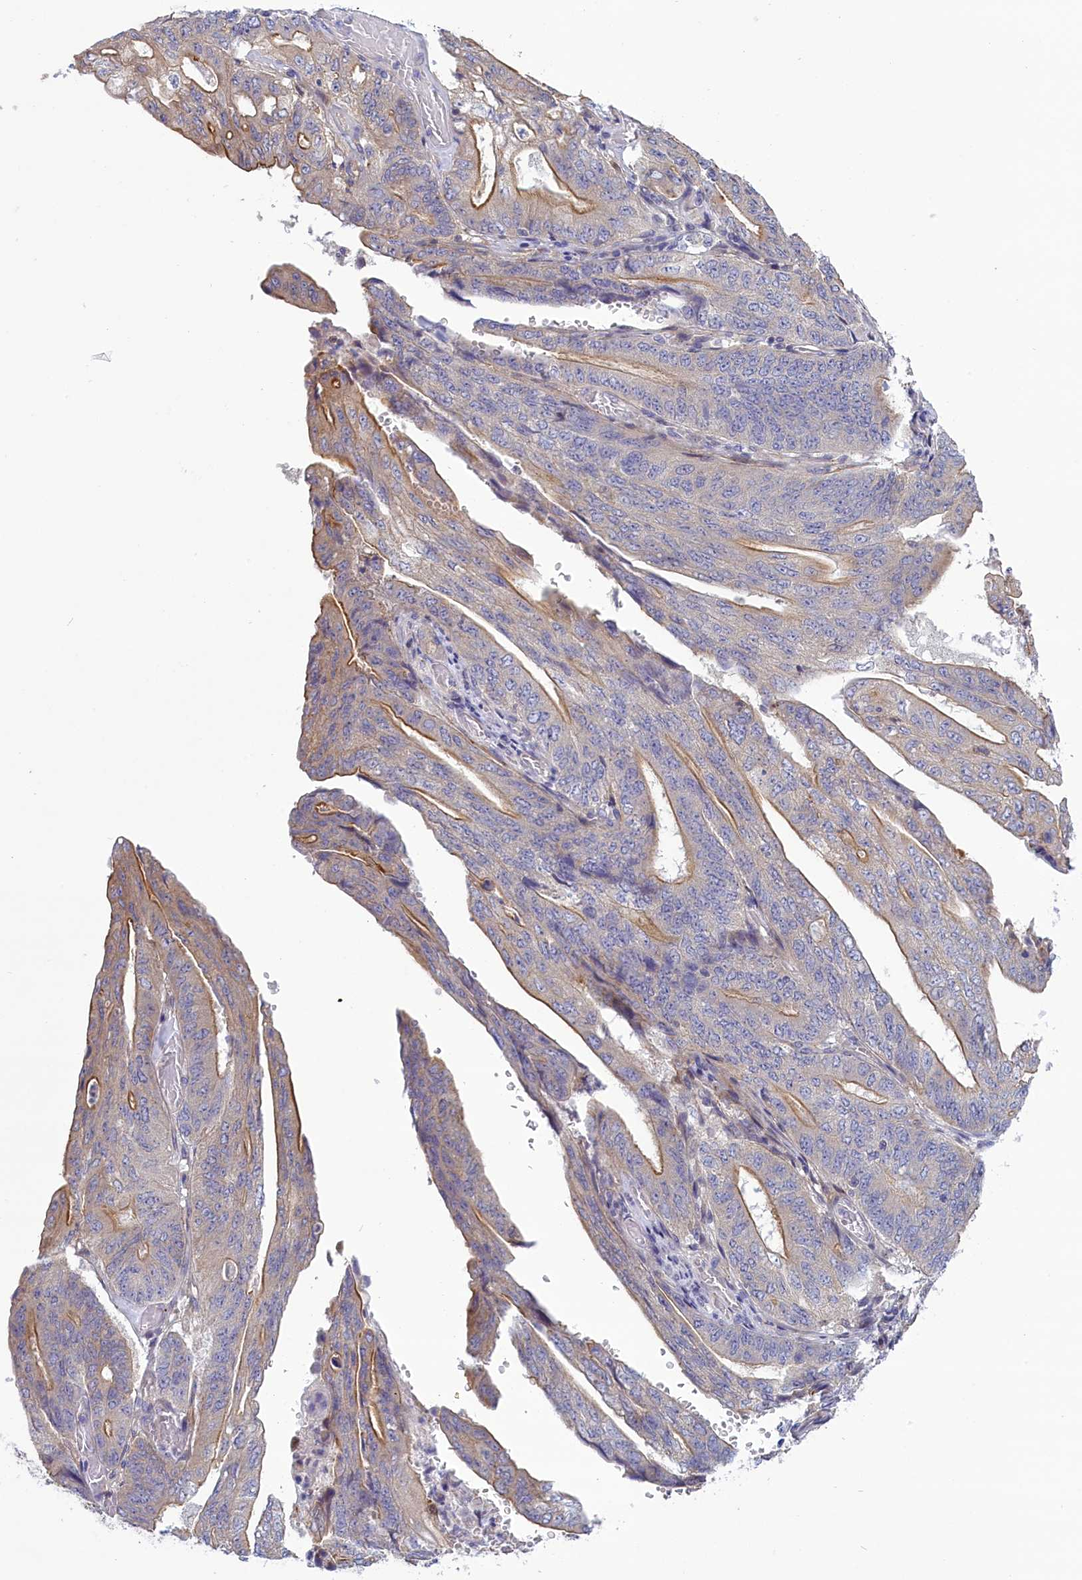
{"staining": {"intensity": "moderate", "quantity": "<25%", "location": "cytoplasmic/membranous"}, "tissue": "stomach cancer", "cell_type": "Tumor cells", "image_type": "cancer", "snomed": [{"axis": "morphology", "description": "Adenocarcinoma, NOS"}, {"axis": "topography", "description": "Stomach"}], "caption": "Protein staining reveals moderate cytoplasmic/membranous staining in approximately <25% of tumor cells in adenocarcinoma (stomach).", "gene": "CORO2A", "patient": {"sex": "female", "age": 73}}